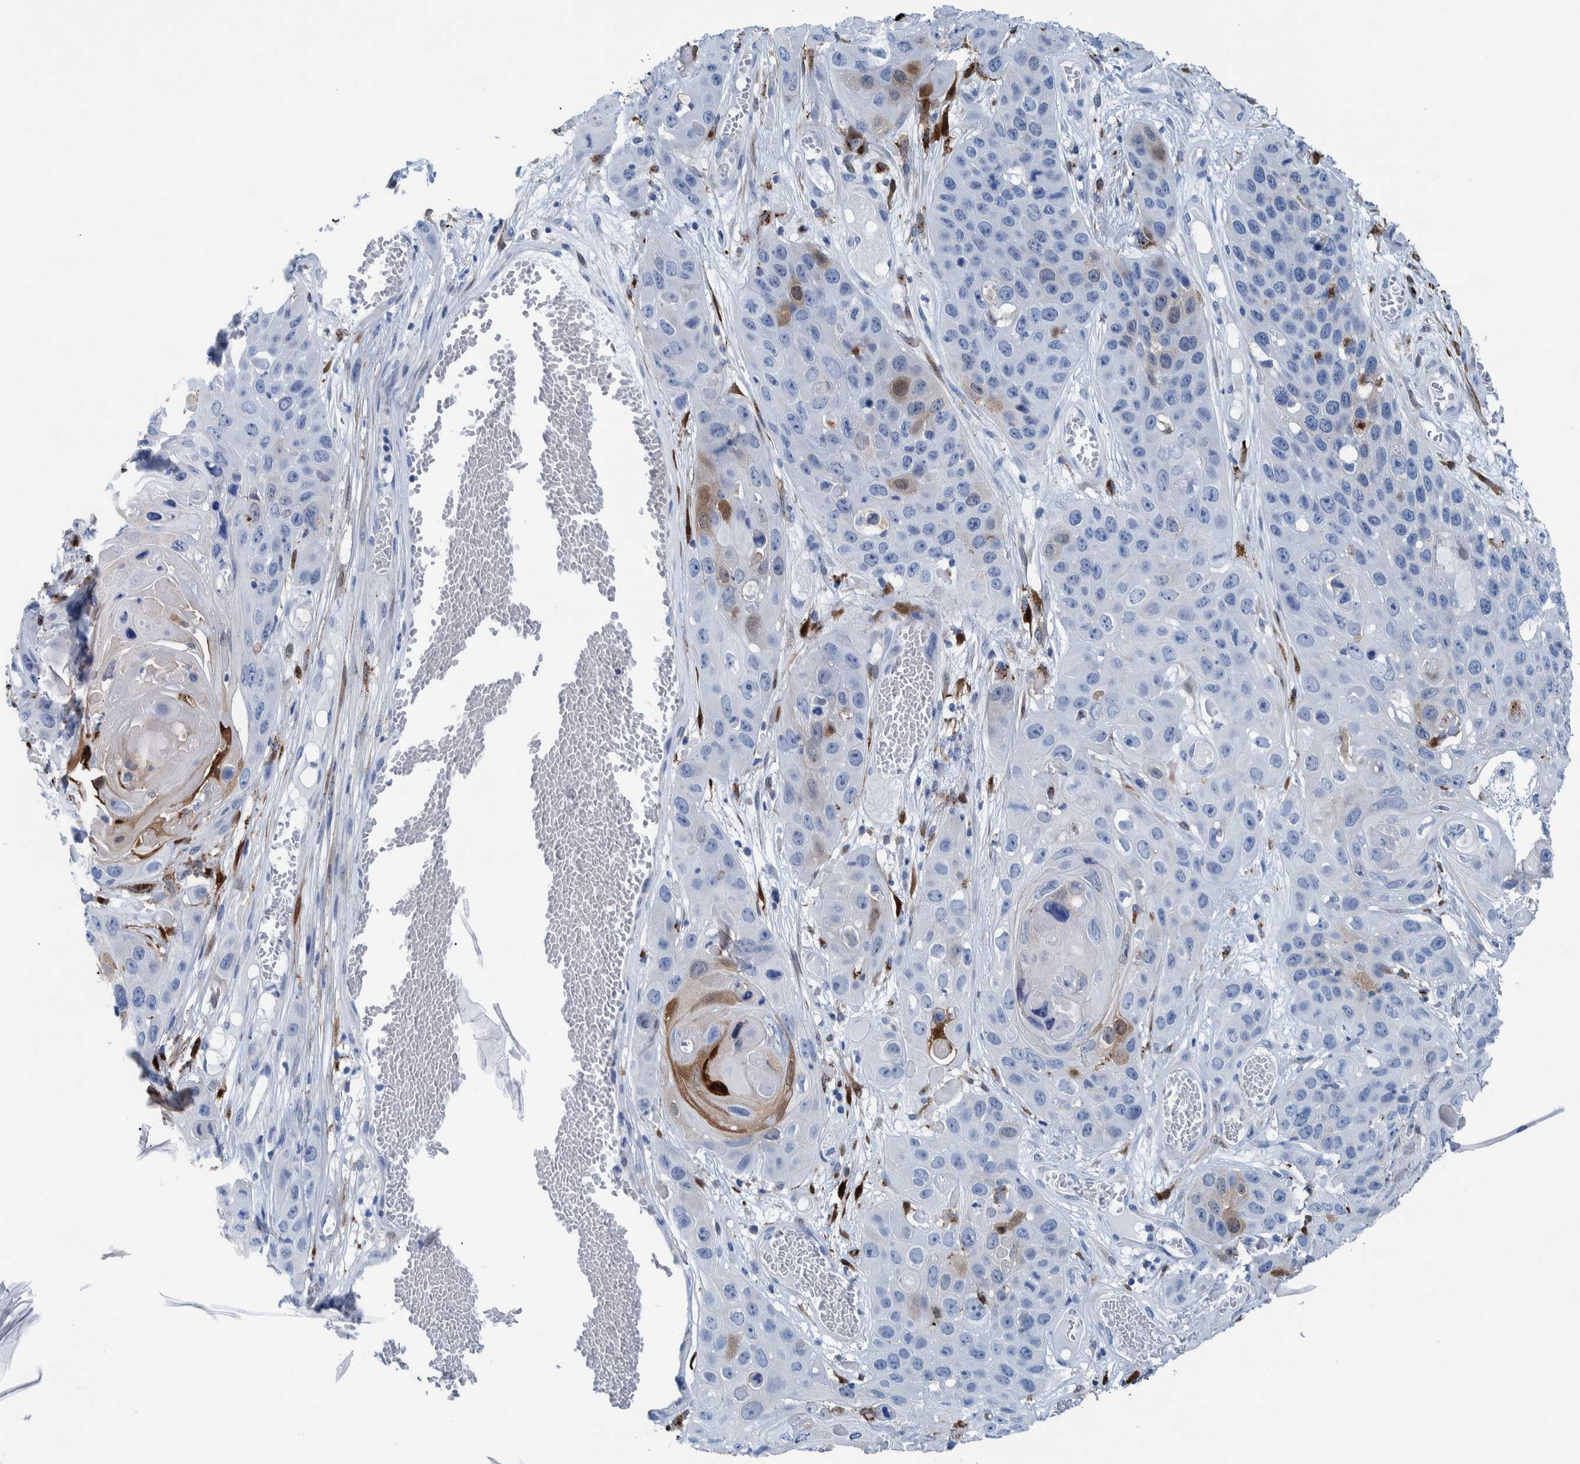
{"staining": {"intensity": "negative", "quantity": "none", "location": "none"}, "tissue": "skin cancer", "cell_type": "Tumor cells", "image_type": "cancer", "snomed": [{"axis": "morphology", "description": "Squamous cell carcinoma, NOS"}, {"axis": "topography", "description": "Skin"}], "caption": "An image of skin squamous cell carcinoma stained for a protein exhibits no brown staining in tumor cells.", "gene": "IDO1", "patient": {"sex": "male", "age": 55}}